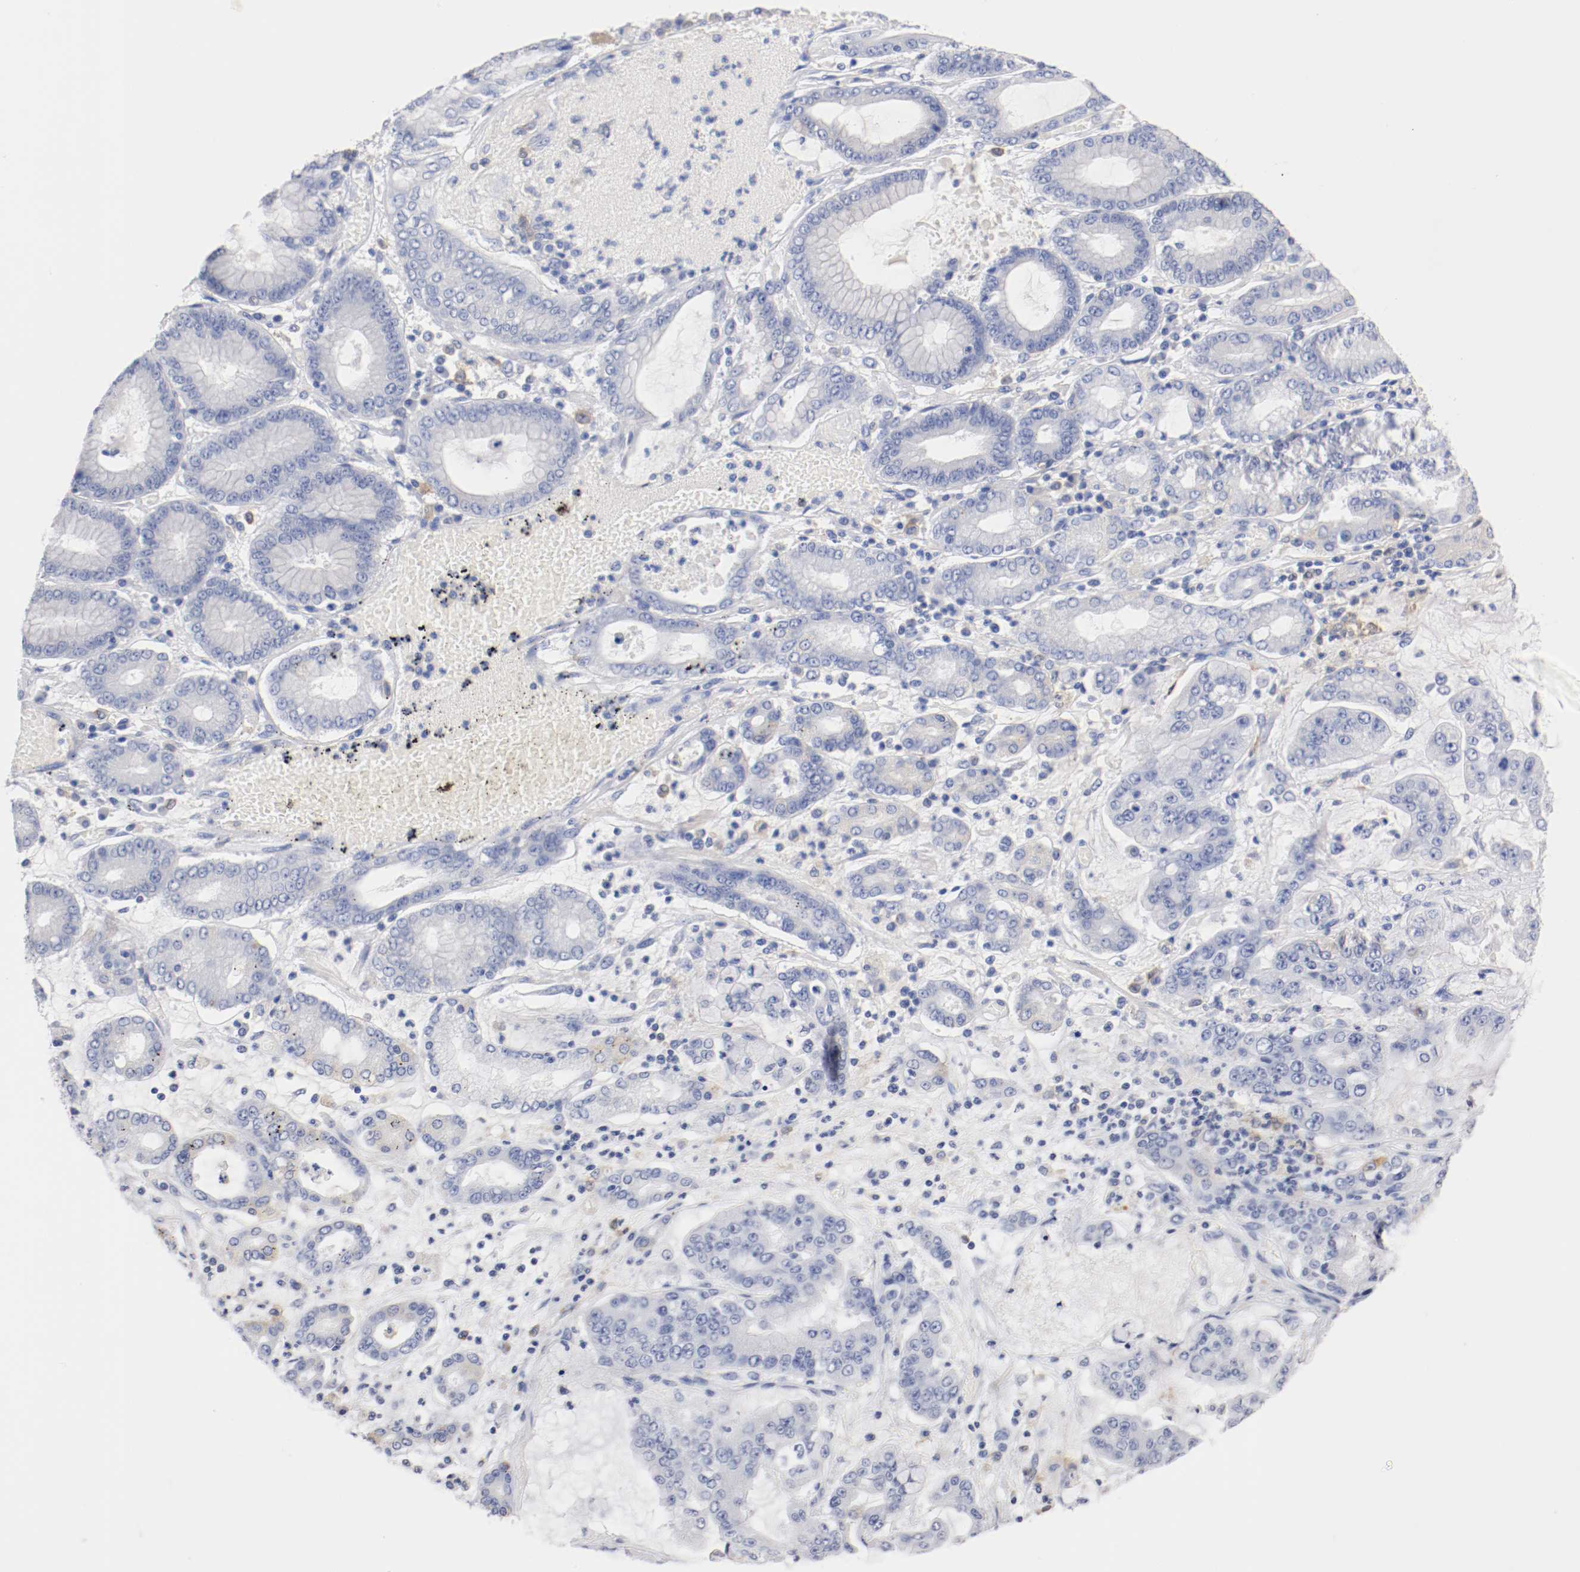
{"staining": {"intensity": "negative", "quantity": "none", "location": "none"}, "tissue": "stomach cancer", "cell_type": "Tumor cells", "image_type": "cancer", "snomed": [{"axis": "morphology", "description": "Normal tissue, NOS"}, {"axis": "morphology", "description": "Adenocarcinoma, NOS"}, {"axis": "topography", "description": "Stomach, upper"}, {"axis": "topography", "description": "Stomach"}], "caption": "A high-resolution histopathology image shows immunohistochemistry (IHC) staining of adenocarcinoma (stomach), which shows no significant staining in tumor cells.", "gene": "FGFBP1", "patient": {"sex": "male", "age": 76}}